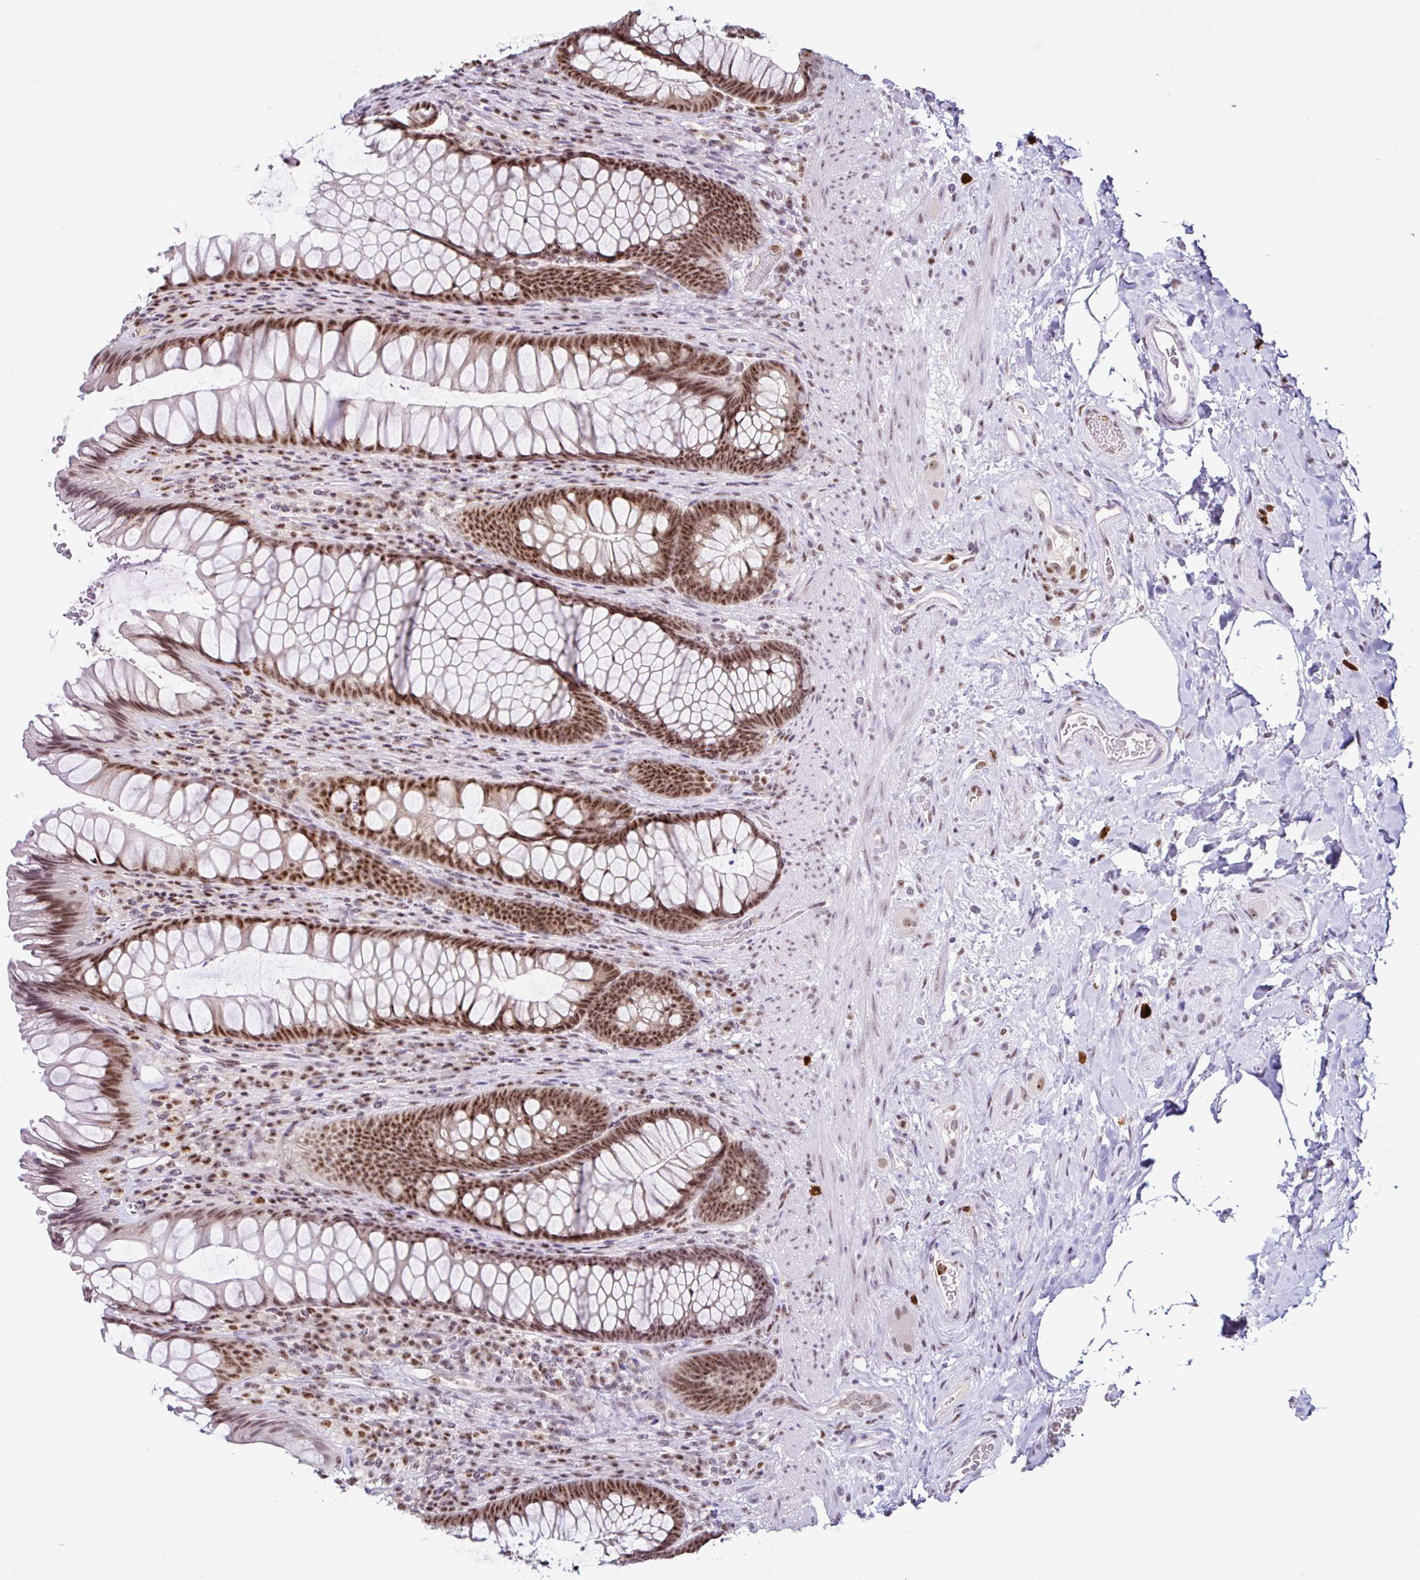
{"staining": {"intensity": "strong", "quantity": ">75%", "location": "nuclear"}, "tissue": "rectum", "cell_type": "Glandular cells", "image_type": "normal", "snomed": [{"axis": "morphology", "description": "Normal tissue, NOS"}, {"axis": "topography", "description": "Rectum"}], "caption": "Immunohistochemistry (IHC) staining of unremarkable rectum, which displays high levels of strong nuclear staining in about >75% of glandular cells indicating strong nuclear protein positivity. The staining was performed using DAB (3,3'-diaminobenzidine) (brown) for protein detection and nuclei were counterstained in hematoxylin (blue).", "gene": "PTPN2", "patient": {"sex": "male", "age": 53}}